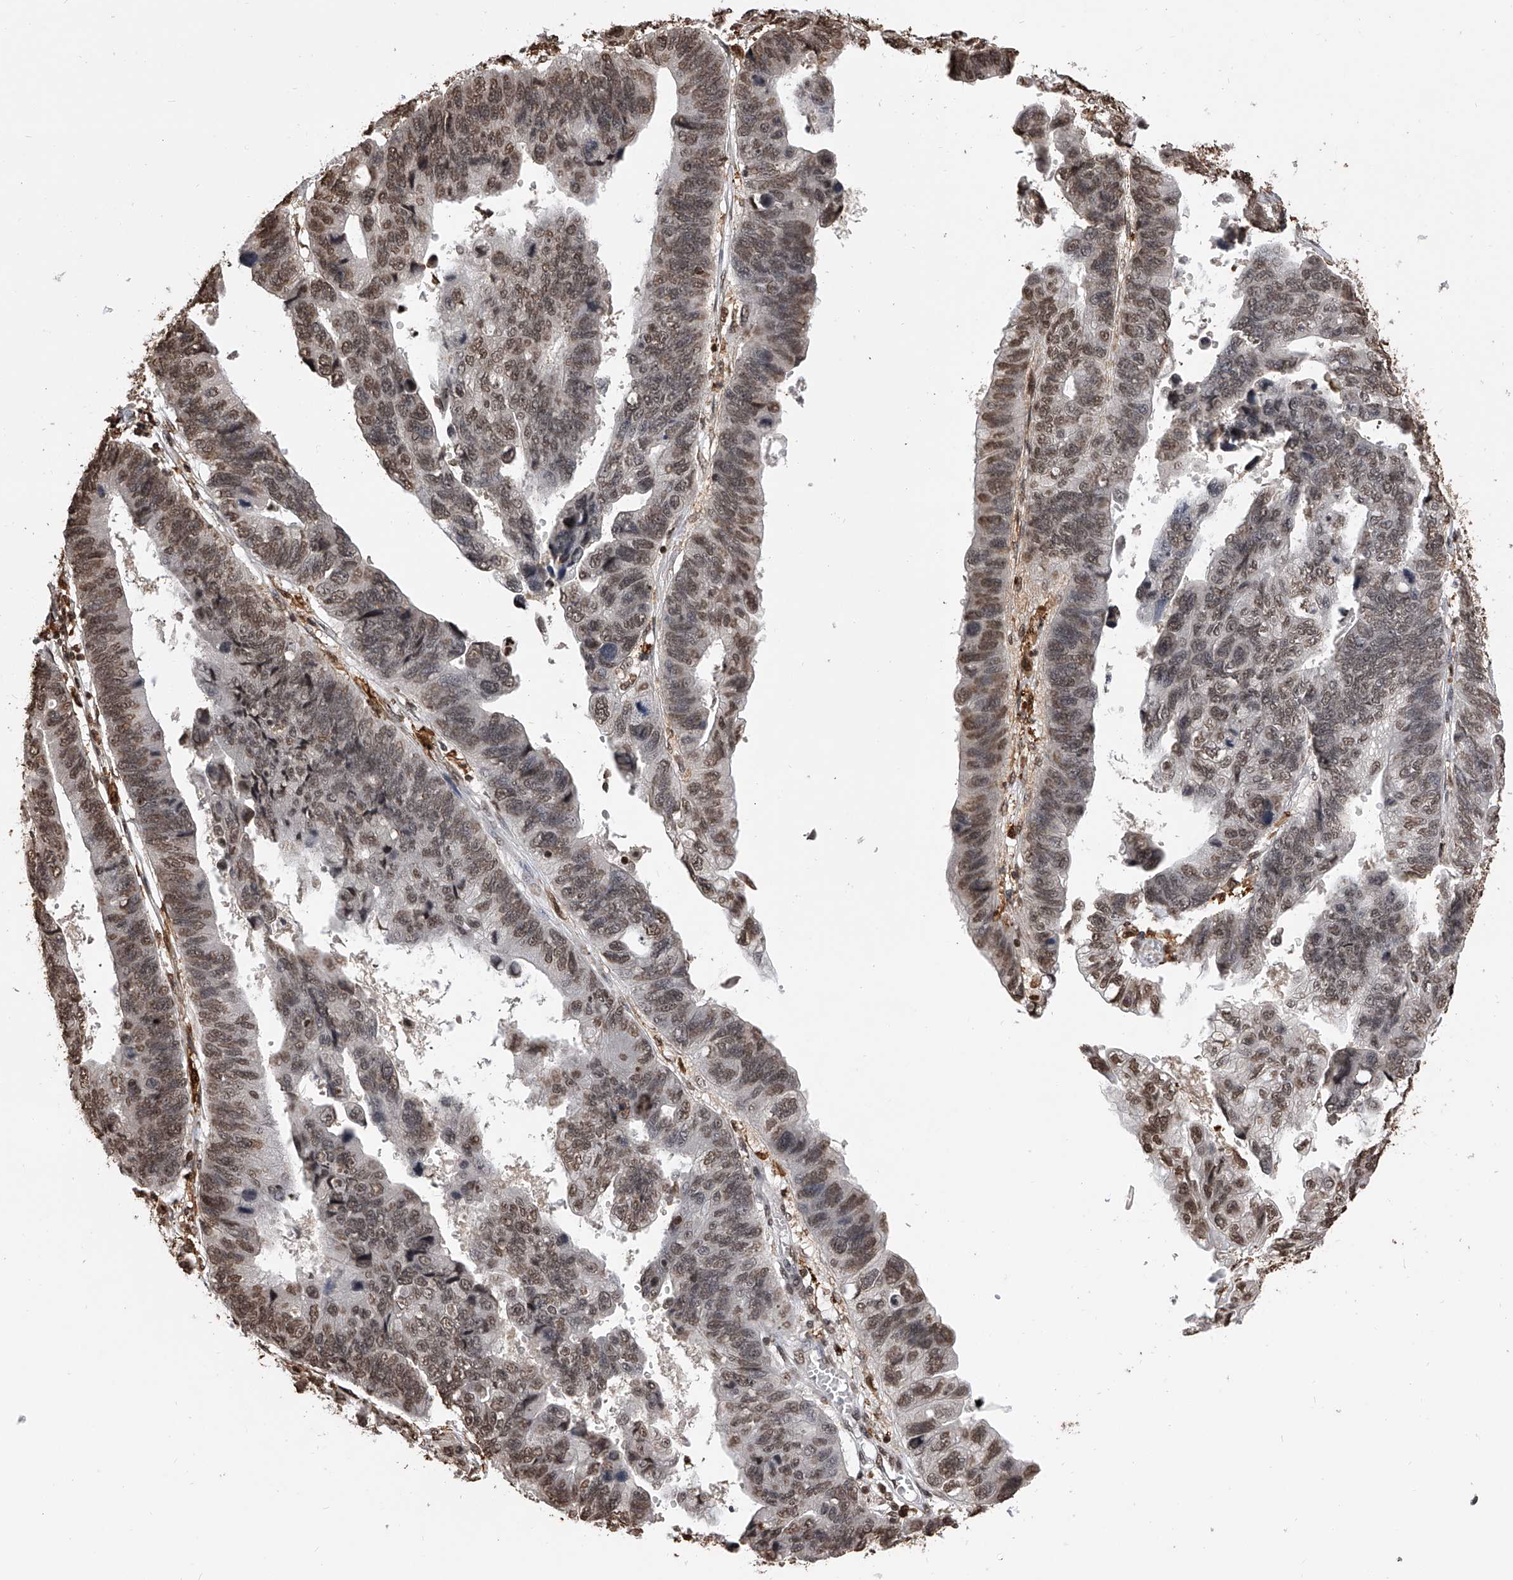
{"staining": {"intensity": "moderate", "quantity": ">75%", "location": "nuclear"}, "tissue": "stomach cancer", "cell_type": "Tumor cells", "image_type": "cancer", "snomed": [{"axis": "morphology", "description": "Adenocarcinoma, NOS"}, {"axis": "topography", "description": "Stomach"}], "caption": "Immunohistochemical staining of adenocarcinoma (stomach) reveals medium levels of moderate nuclear protein positivity in approximately >75% of tumor cells.", "gene": "CFAP410", "patient": {"sex": "male", "age": 59}}